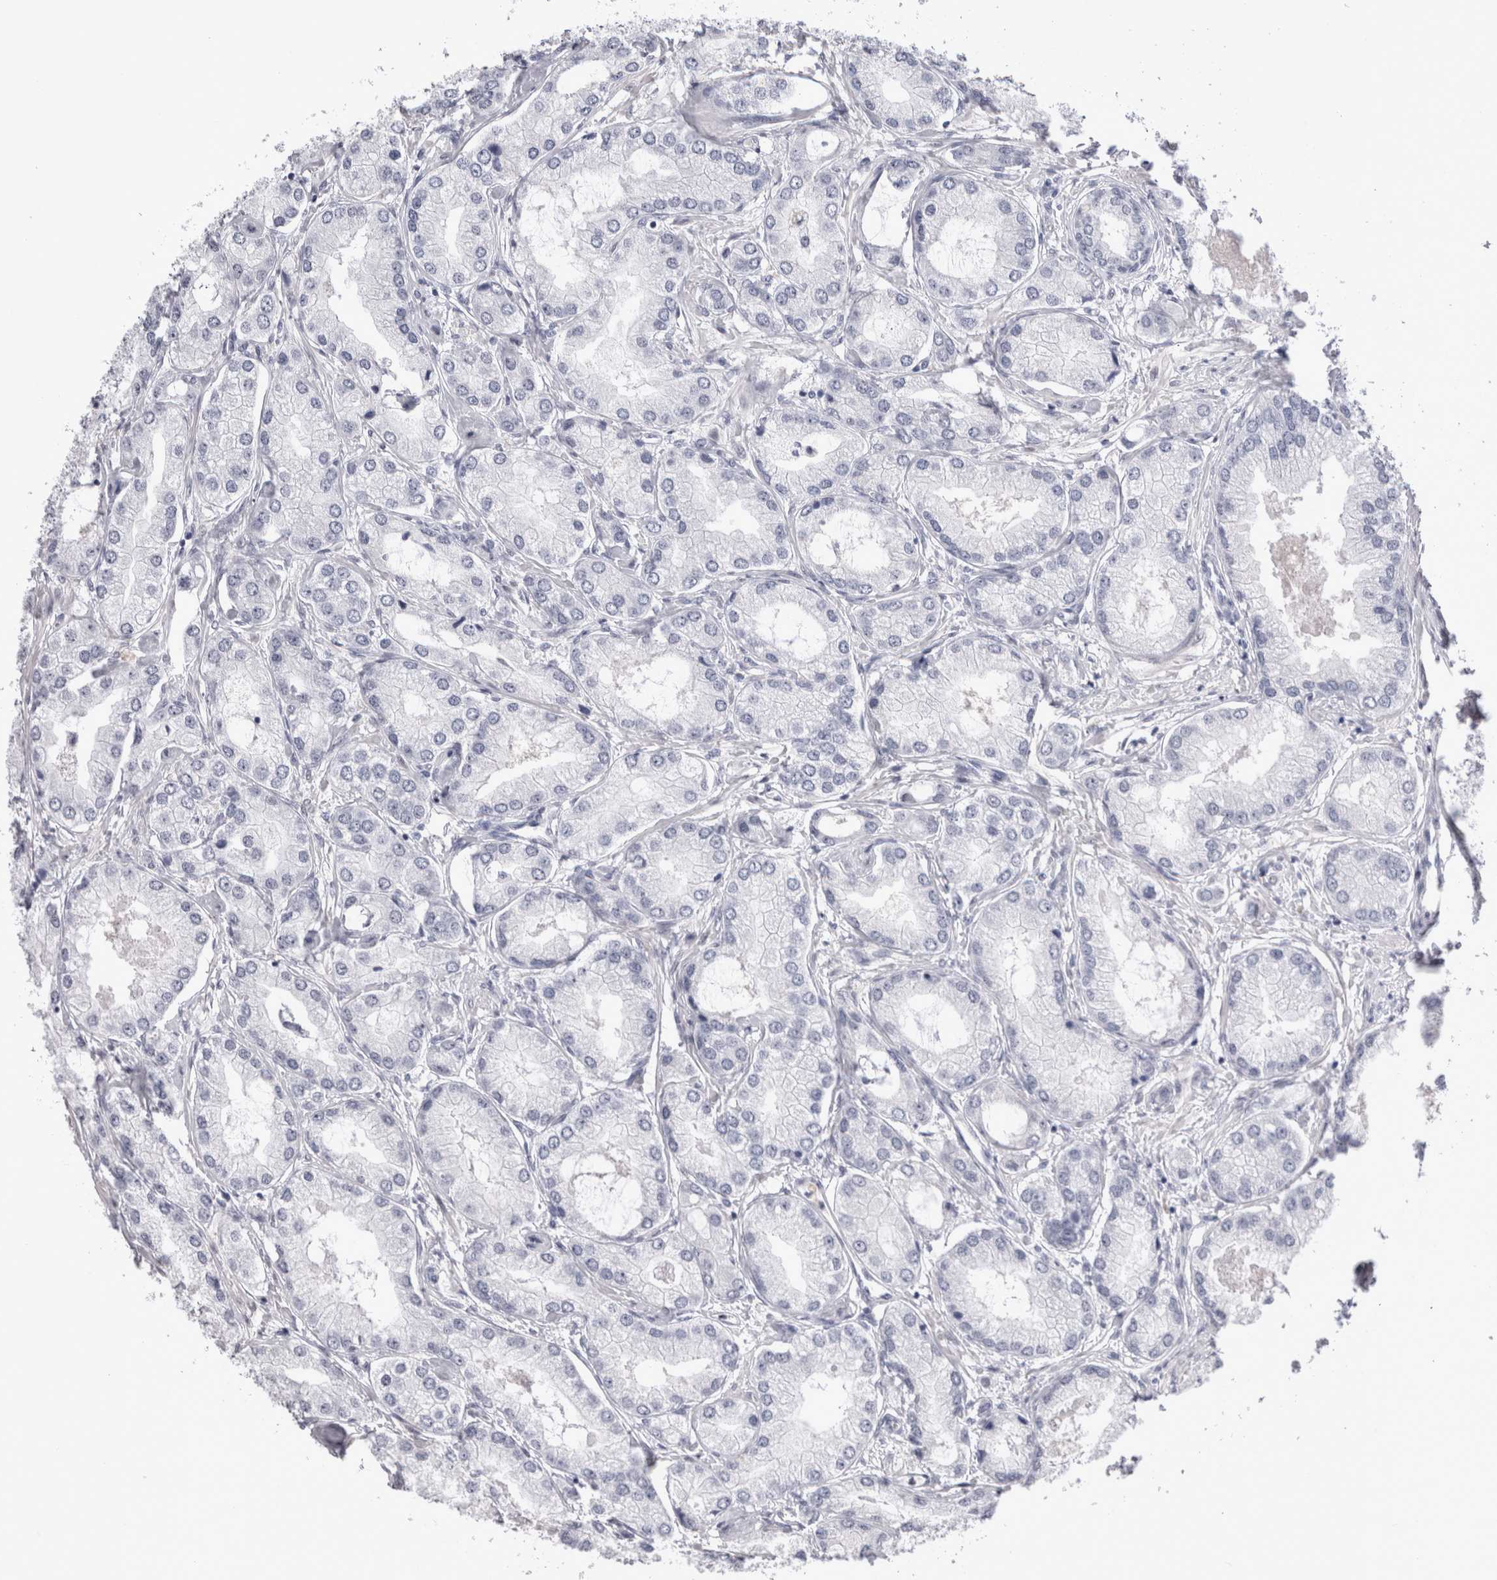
{"staining": {"intensity": "negative", "quantity": "none", "location": "none"}, "tissue": "prostate cancer", "cell_type": "Tumor cells", "image_type": "cancer", "snomed": [{"axis": "morphology", "description": "Adenocarcinoma, Low grade"}, {"axis": "topography", "description": "Prostate"}], "caption": "This is an immunohistochemistry (IHC) image of human prostate low-grade adenocarcinoma. There is no expression in tumor cells.", "gene": "RBM6", "patient": {"sex": "male", "age": 62}}